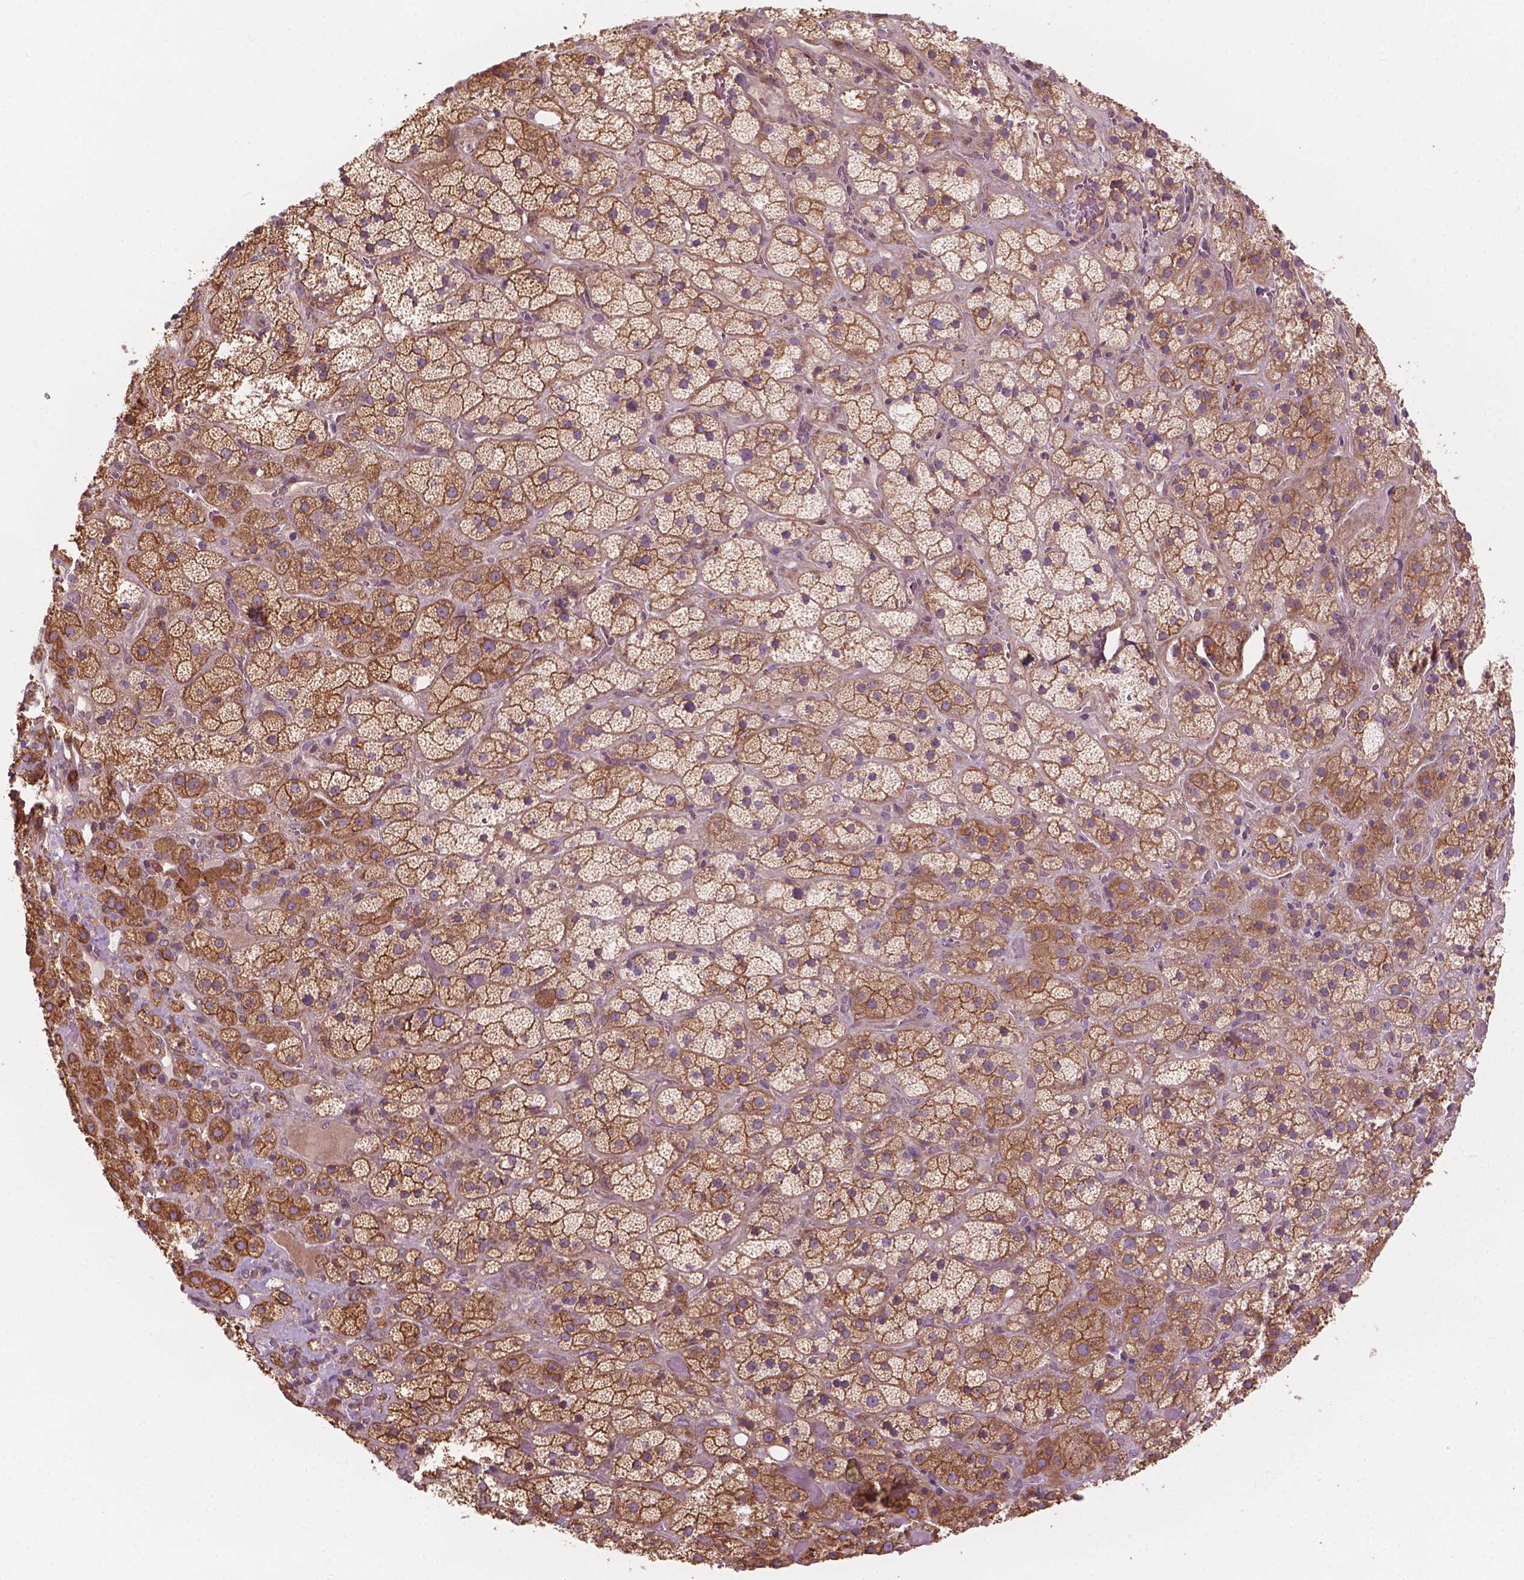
{"staining": {"intensity": "moderate", "quantity": ">75%", "location": "cytoplasmic/membranous"}, "tissue": "adrenal gland", "cell_type": "Glandular cells", "image_type": "normal", "snomed": [{"axis": "morphology", "description": "Normal tissue, NOS"}, {"axis": "topography", "description": "Adrenal gland"}], "caption": "Glandular cells demonstrate medium levels of moderate cytoplasmic/membranous expression in about >75% of cells in benign human adrenal gland. Nuclei are stained in blue.", "gene": "SURF4", "patient": {"sex": "male", "age": 57}}